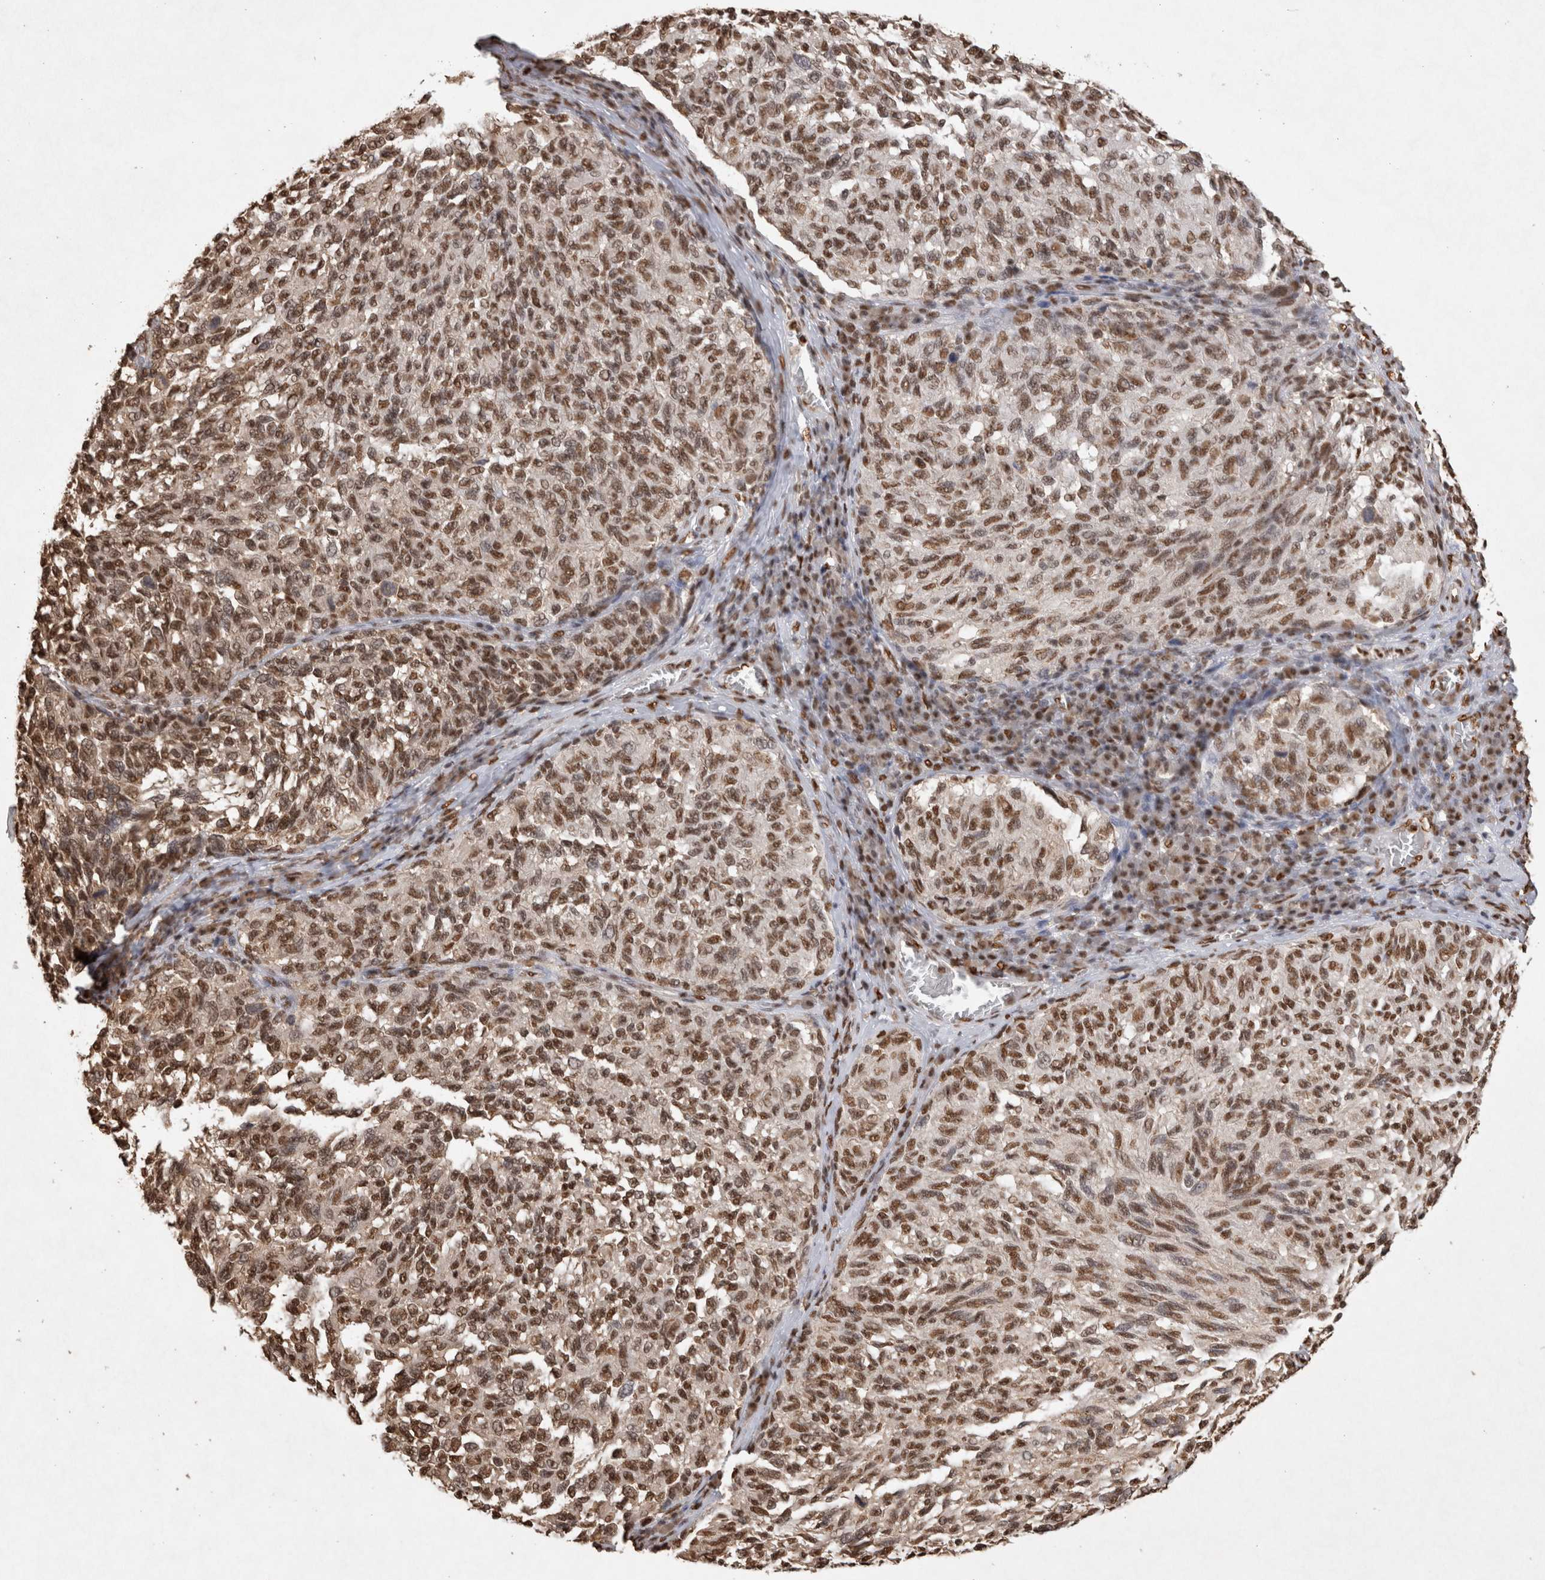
{"staining": {"intensity": "moderate", "quantity": ">75%", "location": "nuclear"}, "tissue": "melanoma", "cell_type": "Tumor cells", "image_type": "cancer", "snomed": [{"axis": "morphology", "description": "Malignant melanoma, NOS"}, {"axis": "topography", "description": "Skin"}], "caption": "A medium amount of moderate nuclear staining is appreciated in approximately >75% of tumor cells in malignant melanoma tissue. The protein is stained brown, and the nuclei are stained in blue (DAB IHC with brightfield microscopy, high magnification).", "gene": "HDGF", "patient": {"sex": "female", "age": 73}}